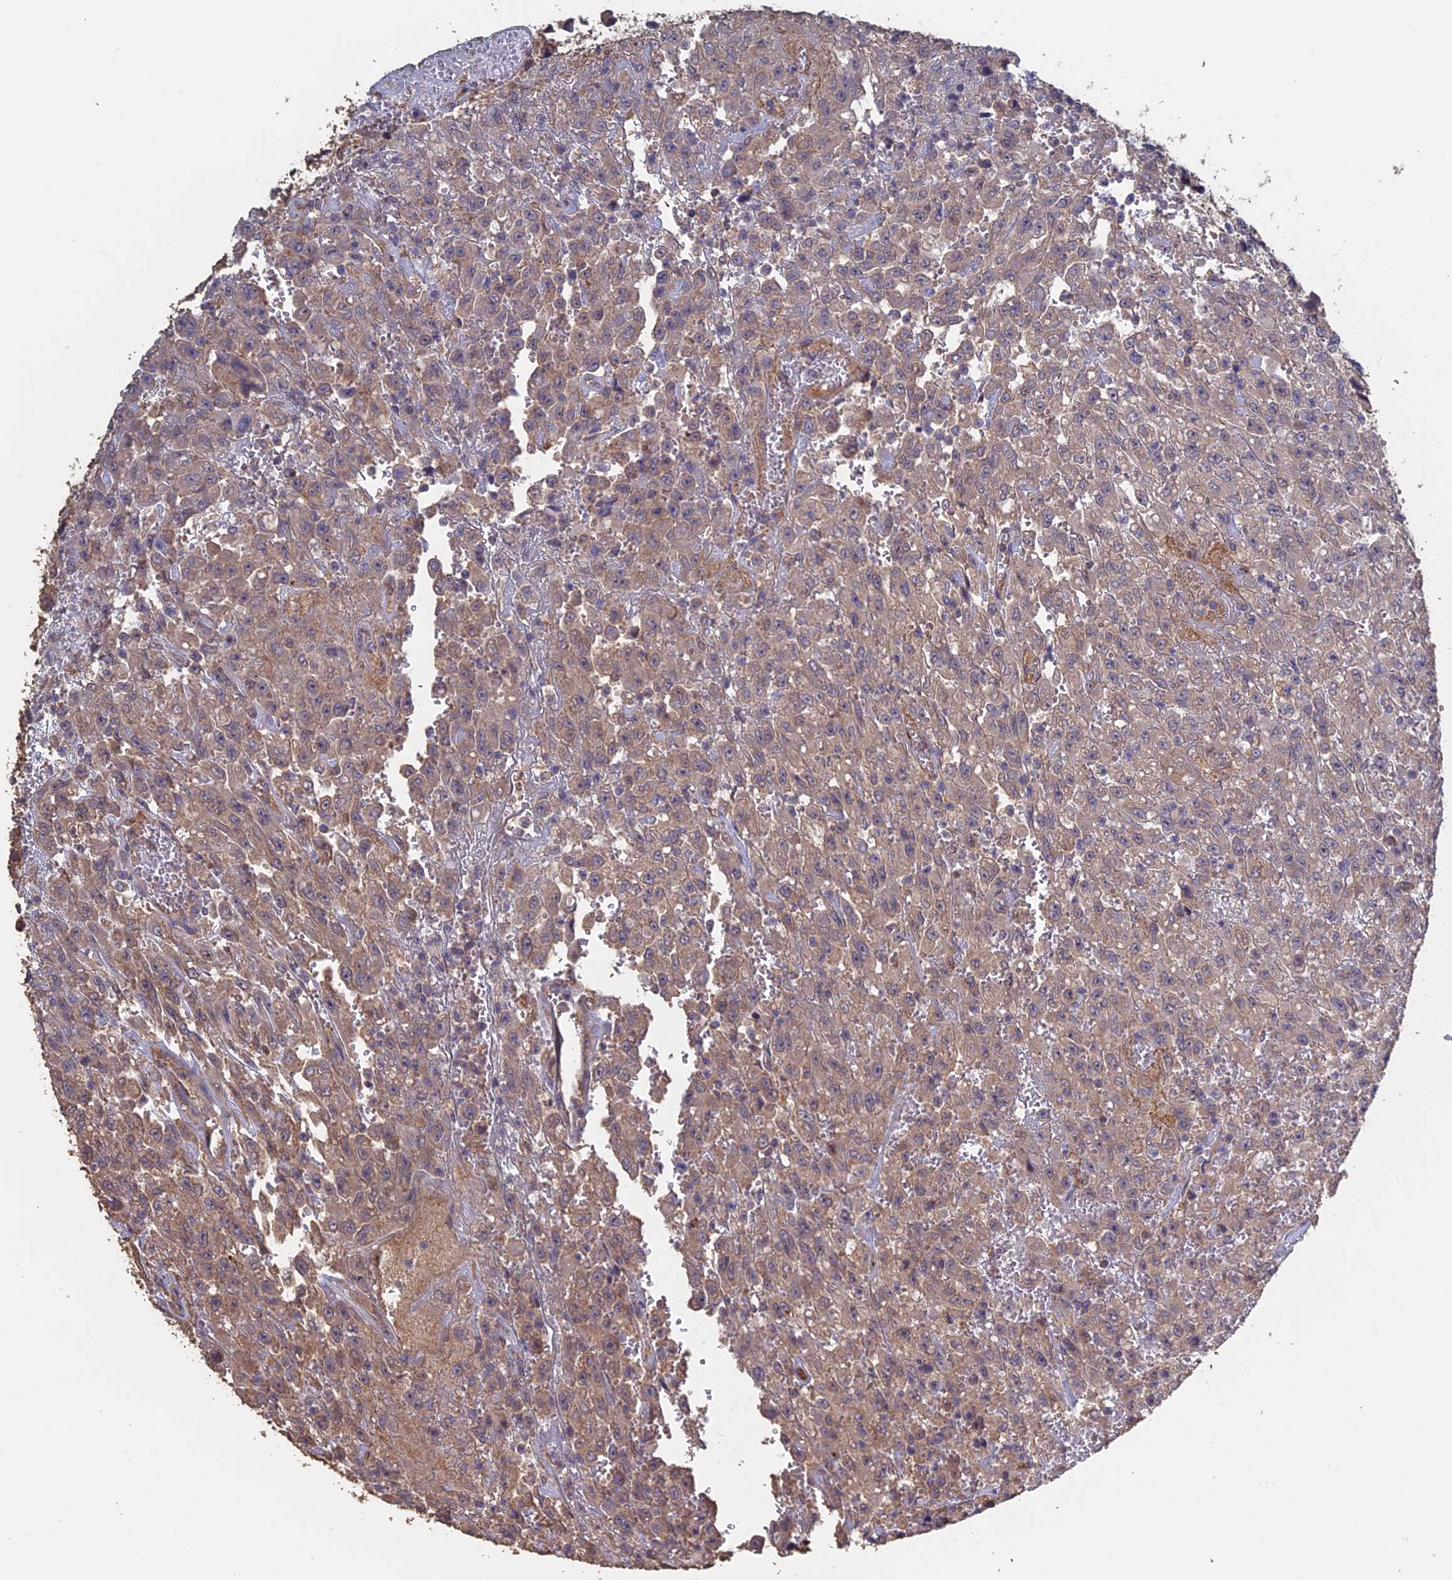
{"staining": {"intensity": "weak", "quantity": ">75%", "location": "cytoplasmic/membranous"}, "tissue": "urothelial cancer", "cell_type": "Tumor cells", "image_type": "cancer", "snomed": [{"axis": "morphology", "description": "Urothelial carcinoma, High grade"}, {"axis": "topography", "description": "Urinary bladder"}], "caption": "Immunohistochemistry image of urothelial cancer stained for a protein (brown), which reveals low levels of weak cytoplasmic/membranous staining in about >75% of tumor cells.", "gene": "PIGQ", "patient": {"sex": "male", "age": 46}}